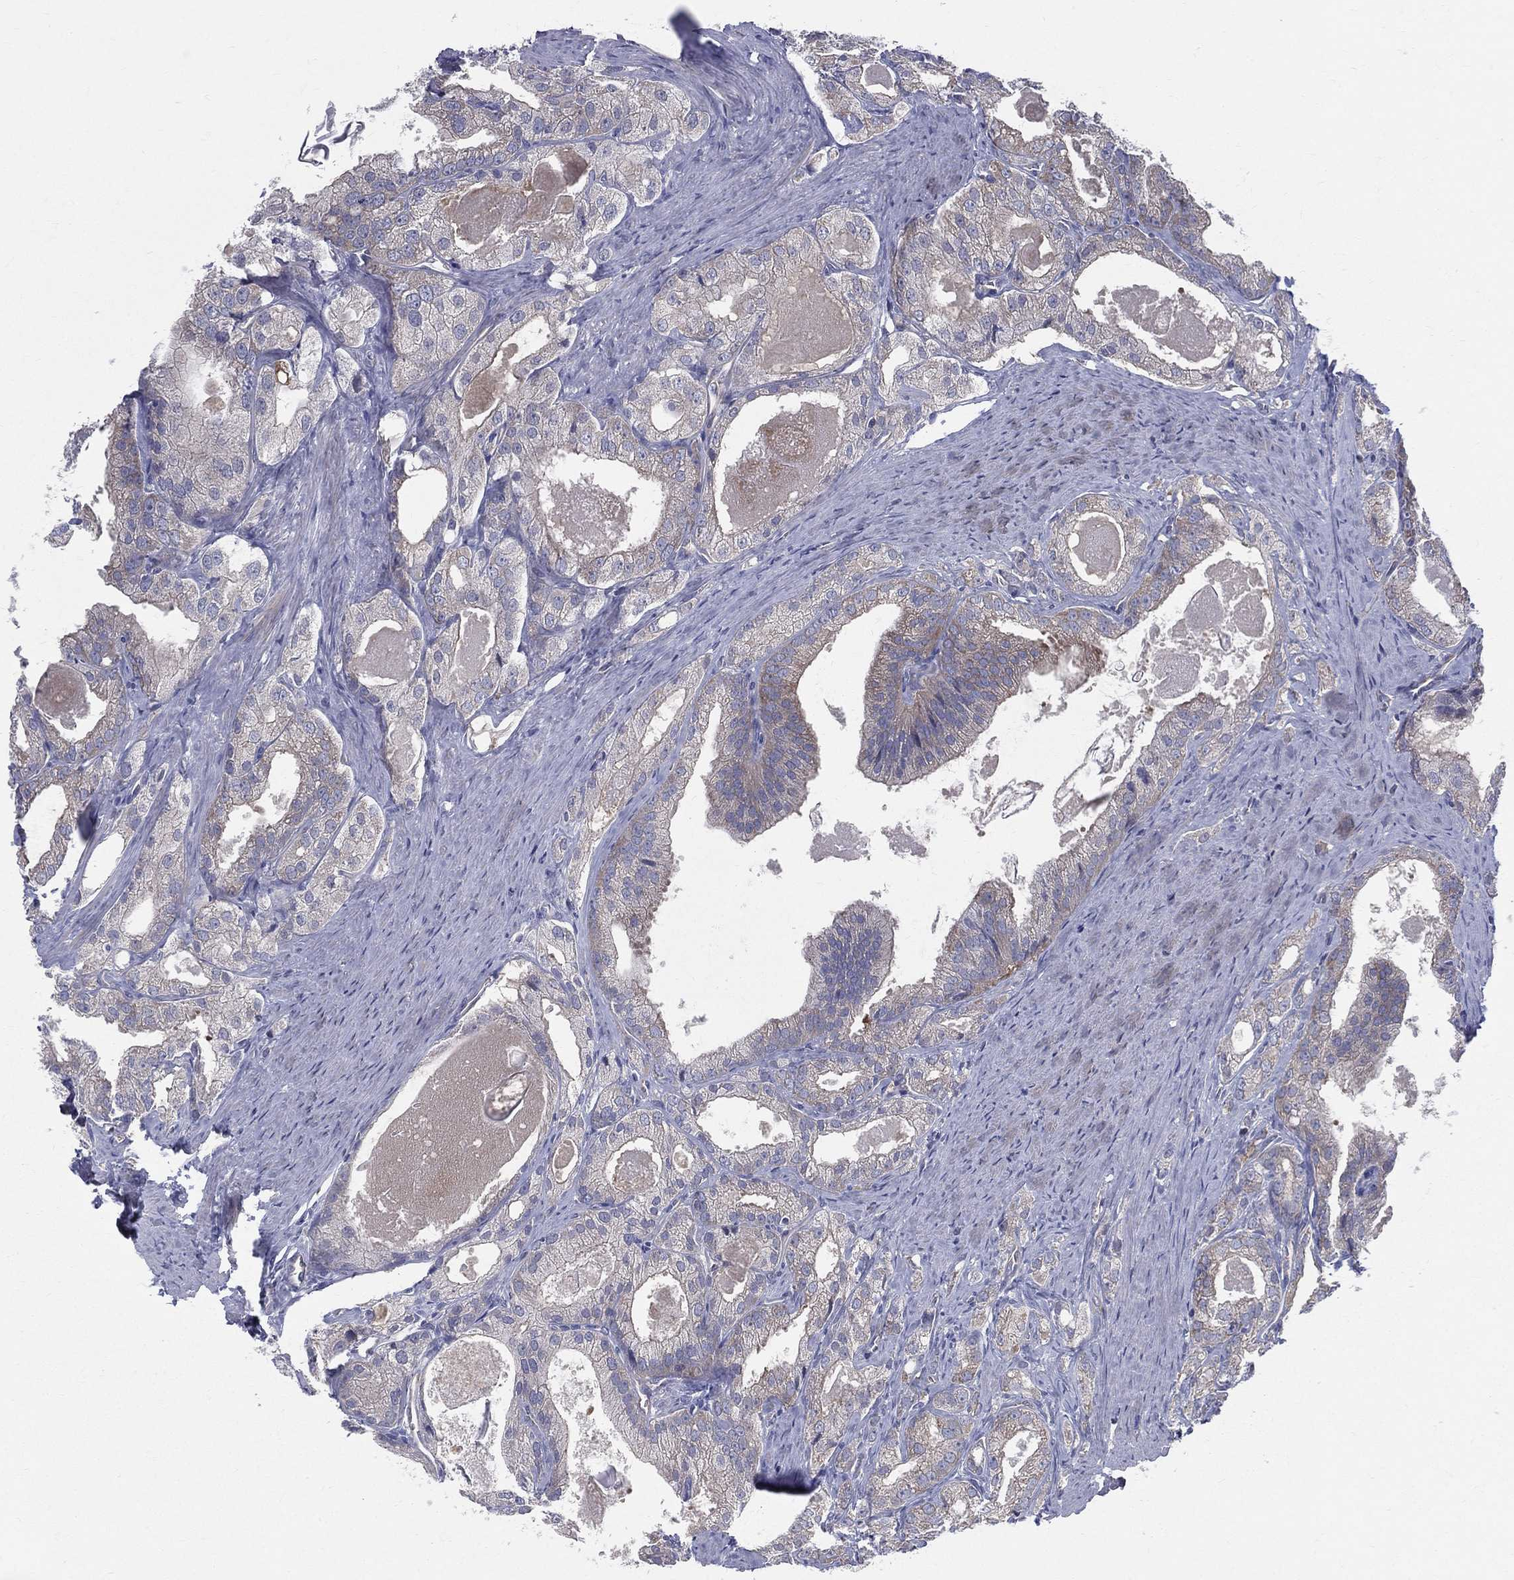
{"staining": {"intensity": "weak", "quantity": "25%-75%", "location": "cytoplasmic/membranous"}, "tissue": "prostate cancer", "cell_type": "Tumor cells", "image_type": "cancer", "snomed": [{"axis": "morphology", "description": "Adenocarcinoma, NOS"}, {"axis": "morphology", "description": "Adenocarcinoma, High grade"}, {"axis": "topography", "description": "Prostate"}], "caption": "Immunohistochemical staining of human prostate adenocarcinoma exhibits low levels of weak cytoplasmic/membranous expression in approximately 25%-75% of tumor cells.", "gene": "POMZP3", "patient": {"sex": "male", "age": 70}}